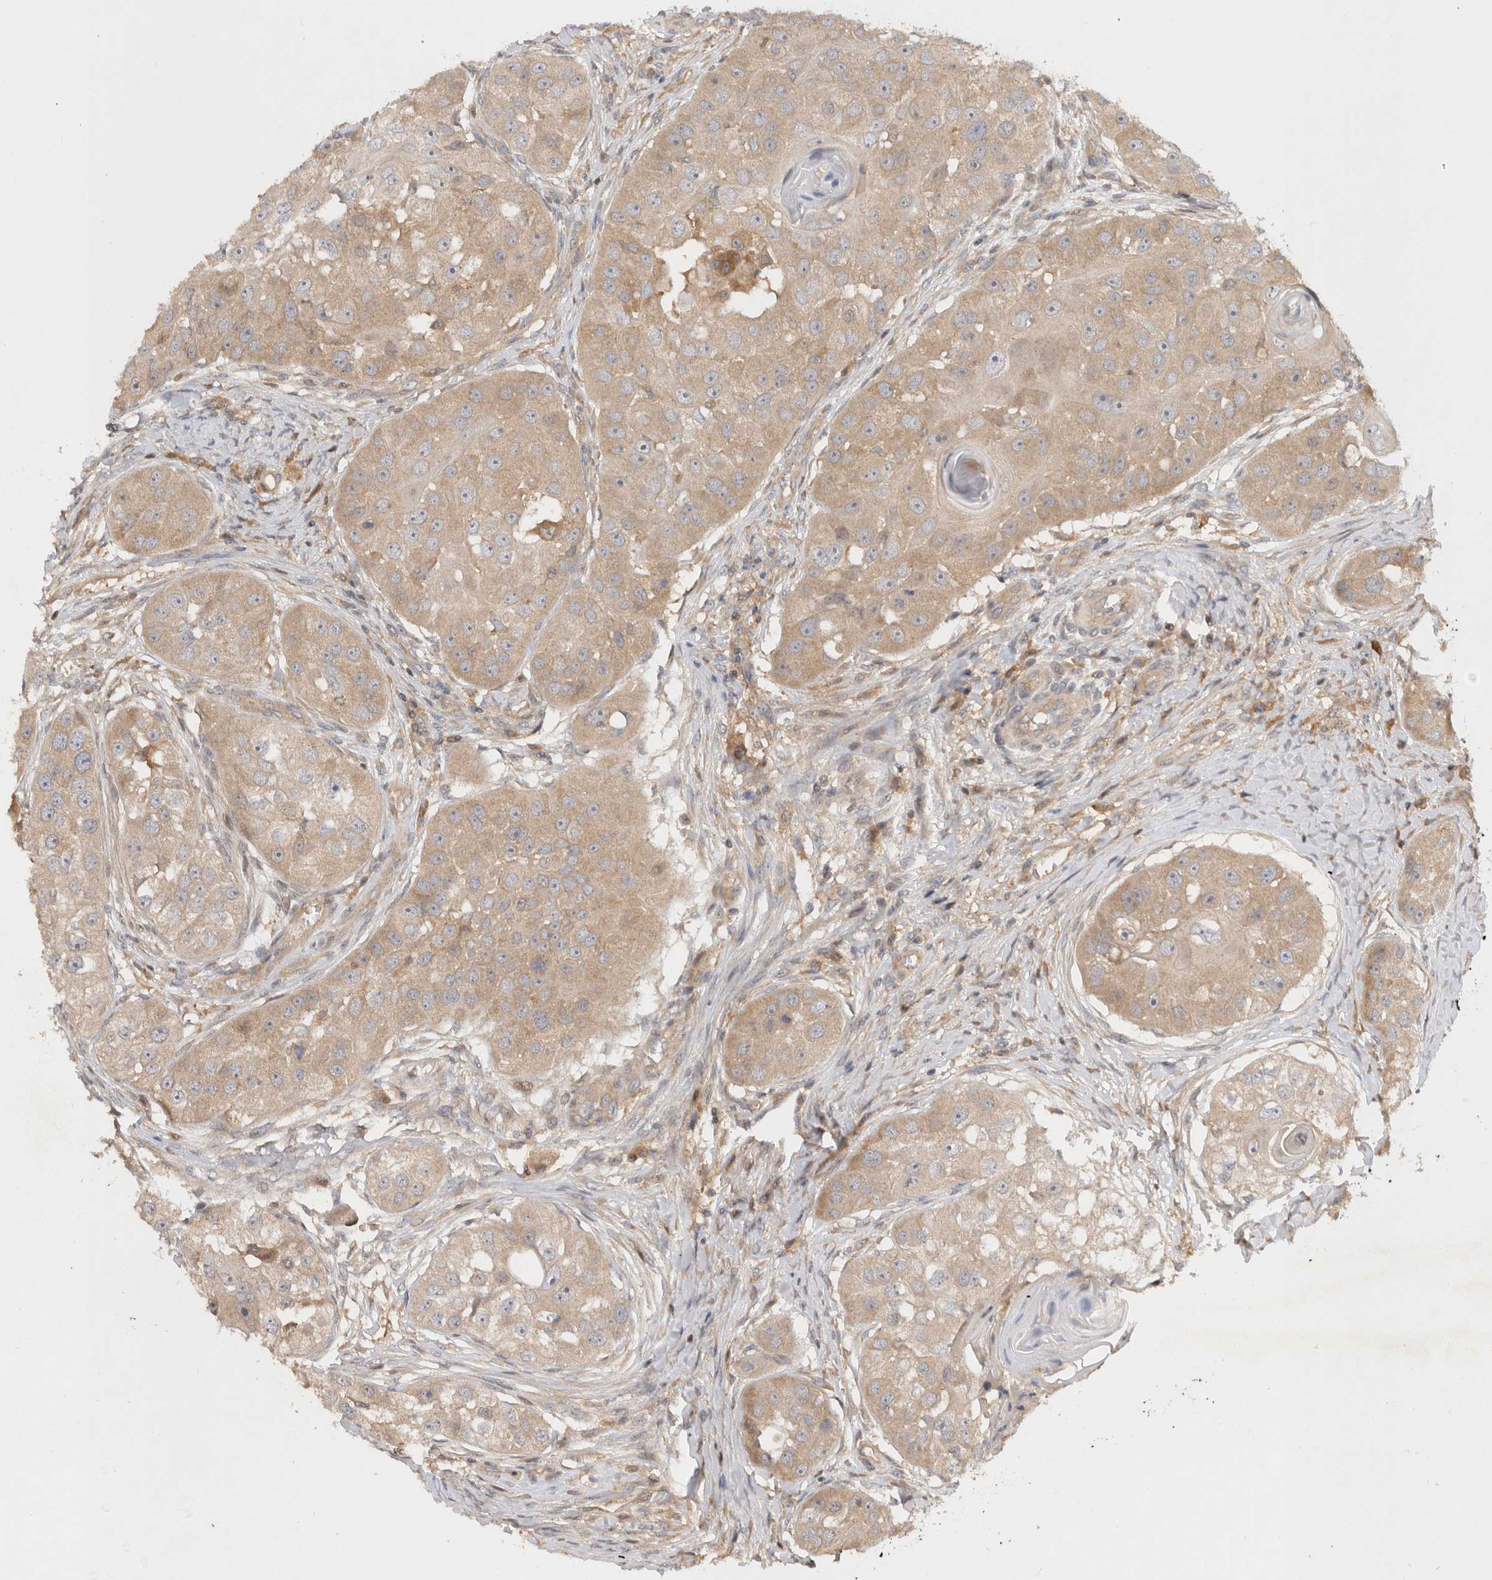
{"staining": {"intensity": "weak", "quantity": ">75%", "location": "cytoplasmic/membranous"}, "tissue": "head and neck cancer", "cell_type": "Tumor cells", "image_type": "cancer", "snomed": [{"axis": "morphology", "description": "Normal tissue, NOS"}, {"axis": "morphology", "description": "Squamous cell carcinoma, NOS"}, {"axis": "topography", "description": "Skeletal muscle"}, {"axis": "topography", "description": "Head-Neck"}], "caption": "This histopathology image displays immunohistochemistry staining of human head and neck squamous cell carcinoma, with low weak cytoplasmic/membranous positivity in about >75% of tumor cells.", "gene": "HTT", "patient": {"sex": "male", "age": 51}}